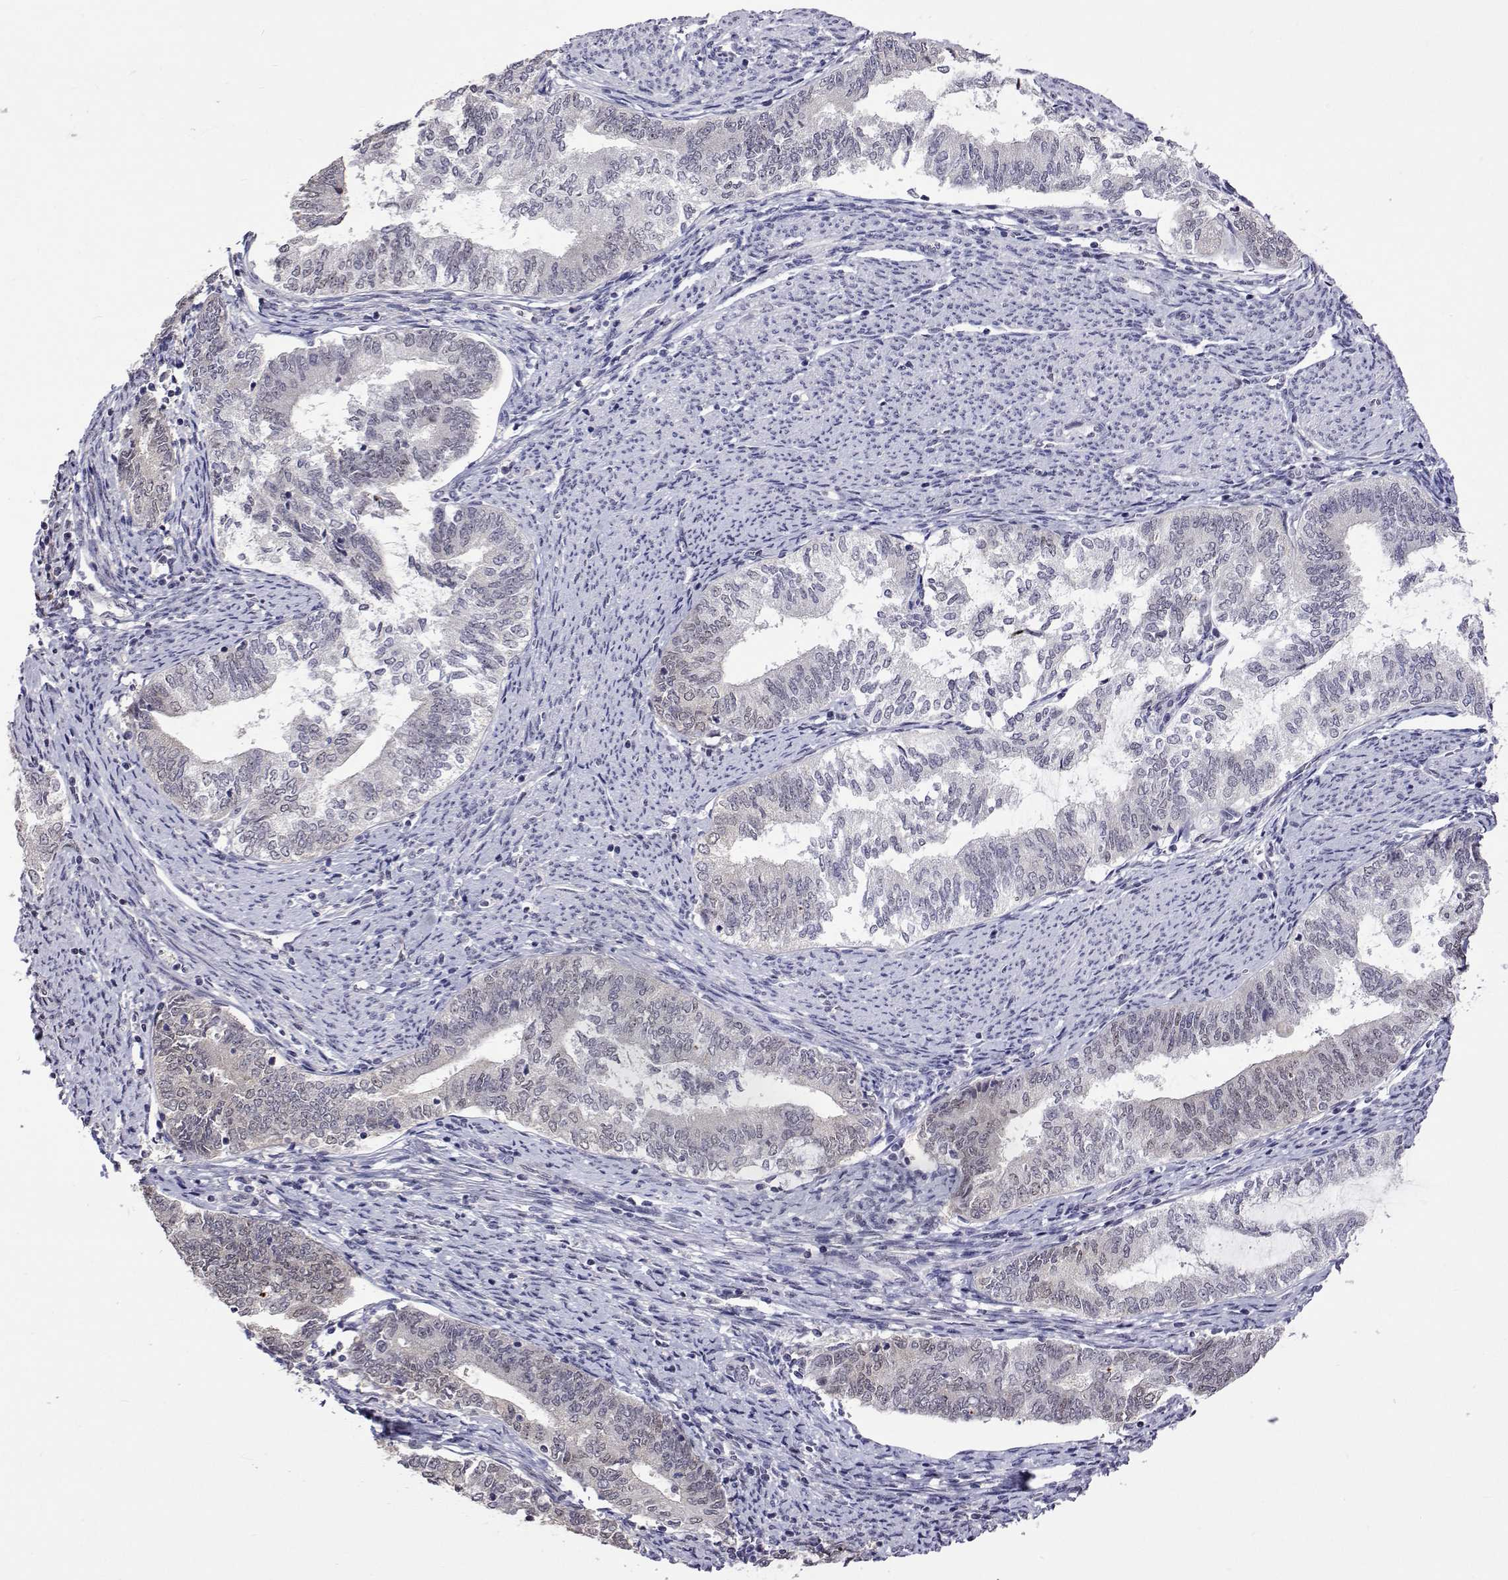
{"staining": {"intensity": "weak", "quantity": "<25%", "location": "nuclear"}, "tissue": "endometrial cancer", "cell_type": "Tumor cells", "image_type": "cancer", "snomed": [{"axis": "morphology", "description": "Adenocarcinoma, NOS"}, {"axis": "topography", "description": "Endometrium"}], "caption": "A histopathology image of endometrial cancer (adenocarcinoma) stained for a protein reveals no brown staining in tumor cells. (DAB (3,3'-diaminobenzidine) immunohistochemistry, high magnification).", "gene": "HNRNPA0", "patient": {"sex": "female", "age": 65}}